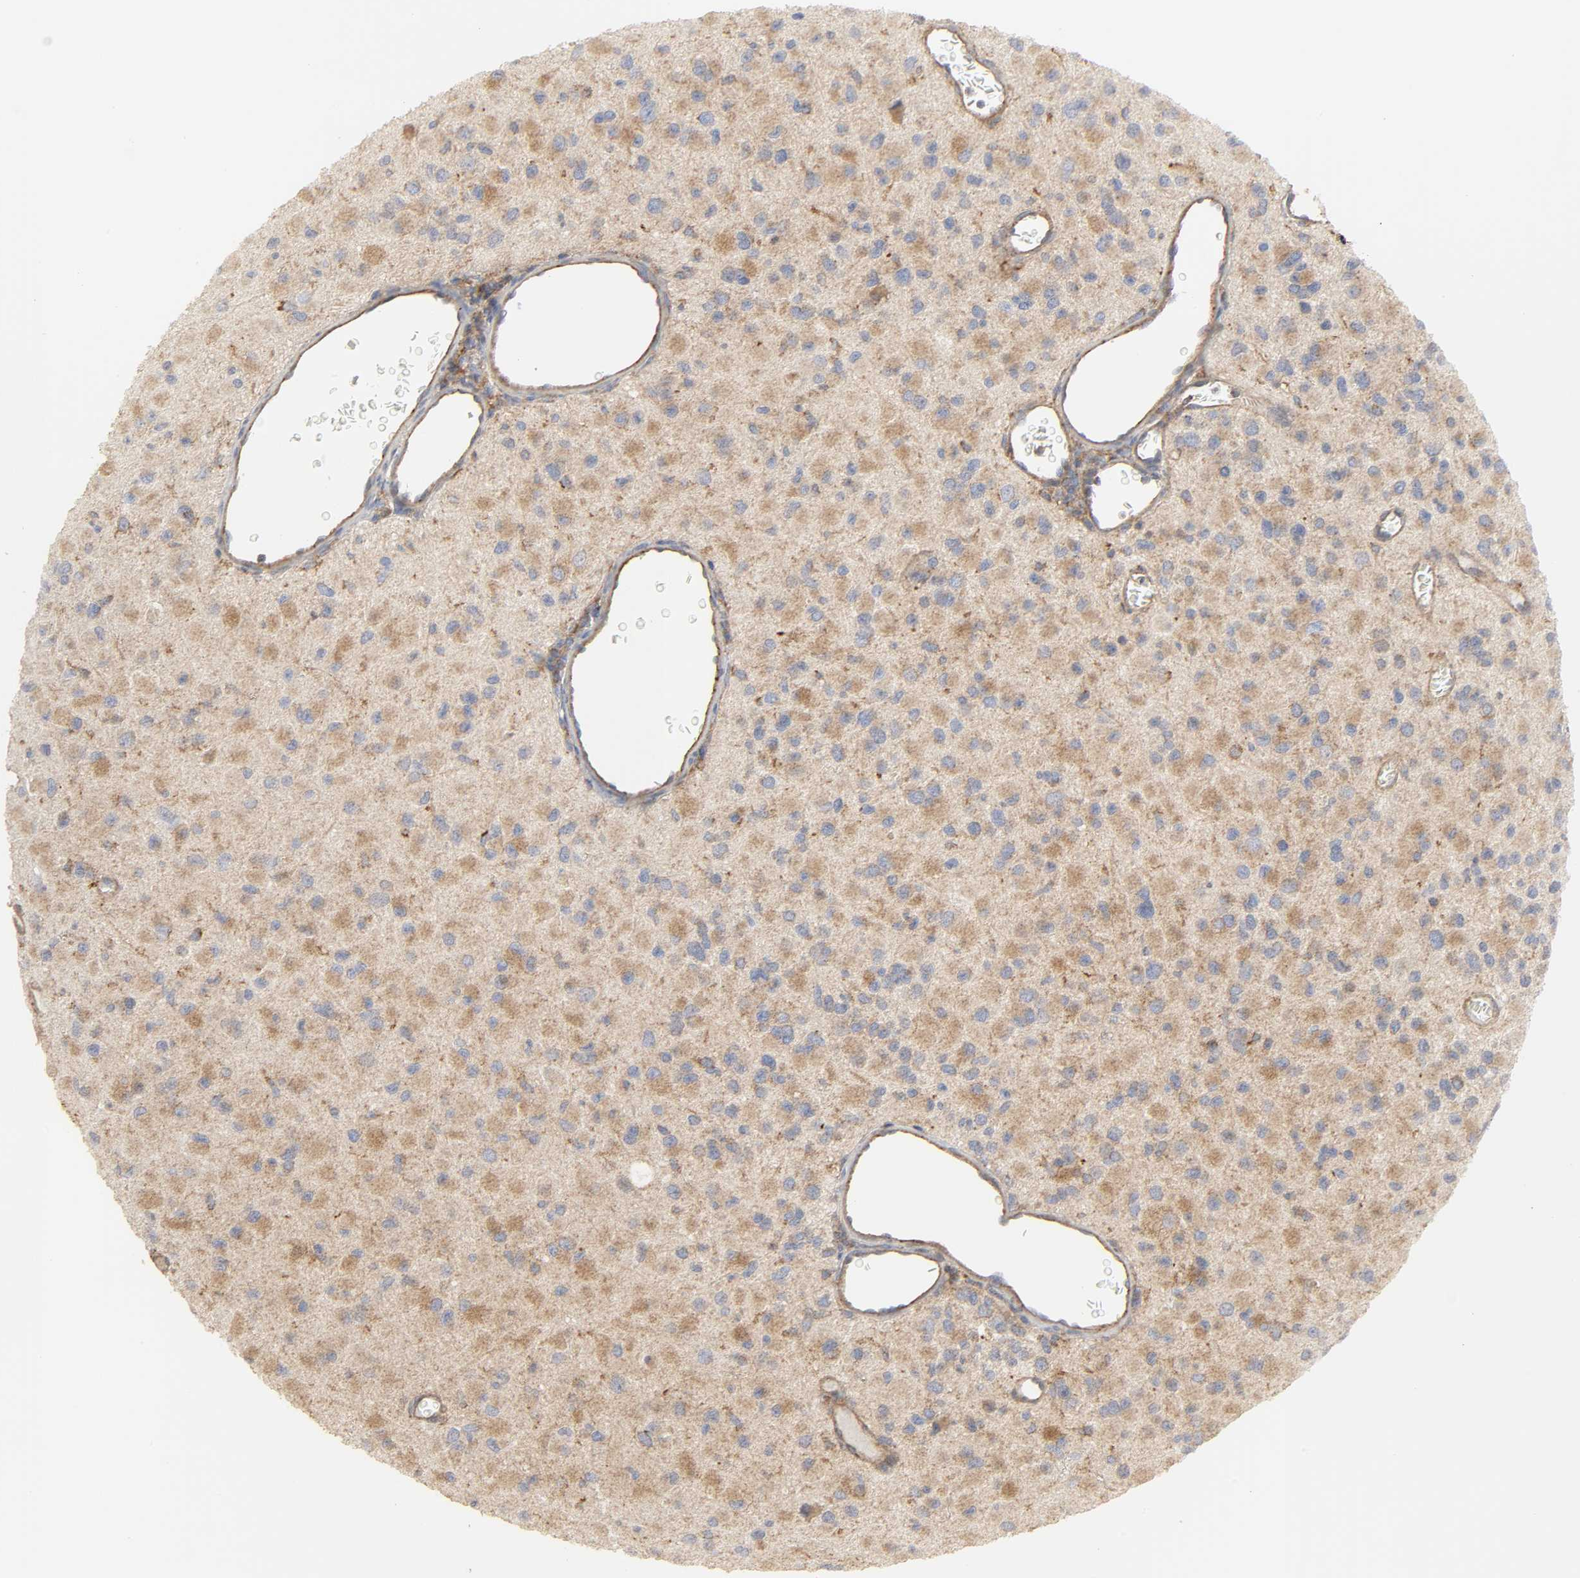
{"staining": {"intensity": "moderate", "quantity": ">75%", "location": "cytoplasmic/membranous"}, "tissue": "glioma", "cell_type": "Tumor cells", "image_type": "cancer", "snomed": [{"axis": "morphology", "description": "Glioma, malignant, Low grade"}, {"axis": "topography", "description": "Brain"}], "caption": "Brown immunohistochemical staining in human low-grade glioma (malignant) demonstrates moderate cytoplasmic/membranous positivity in approximately >75% of tumor cells.", "gene": "SH3GLB1", "patient": {"sex": "male", "age": 42}}